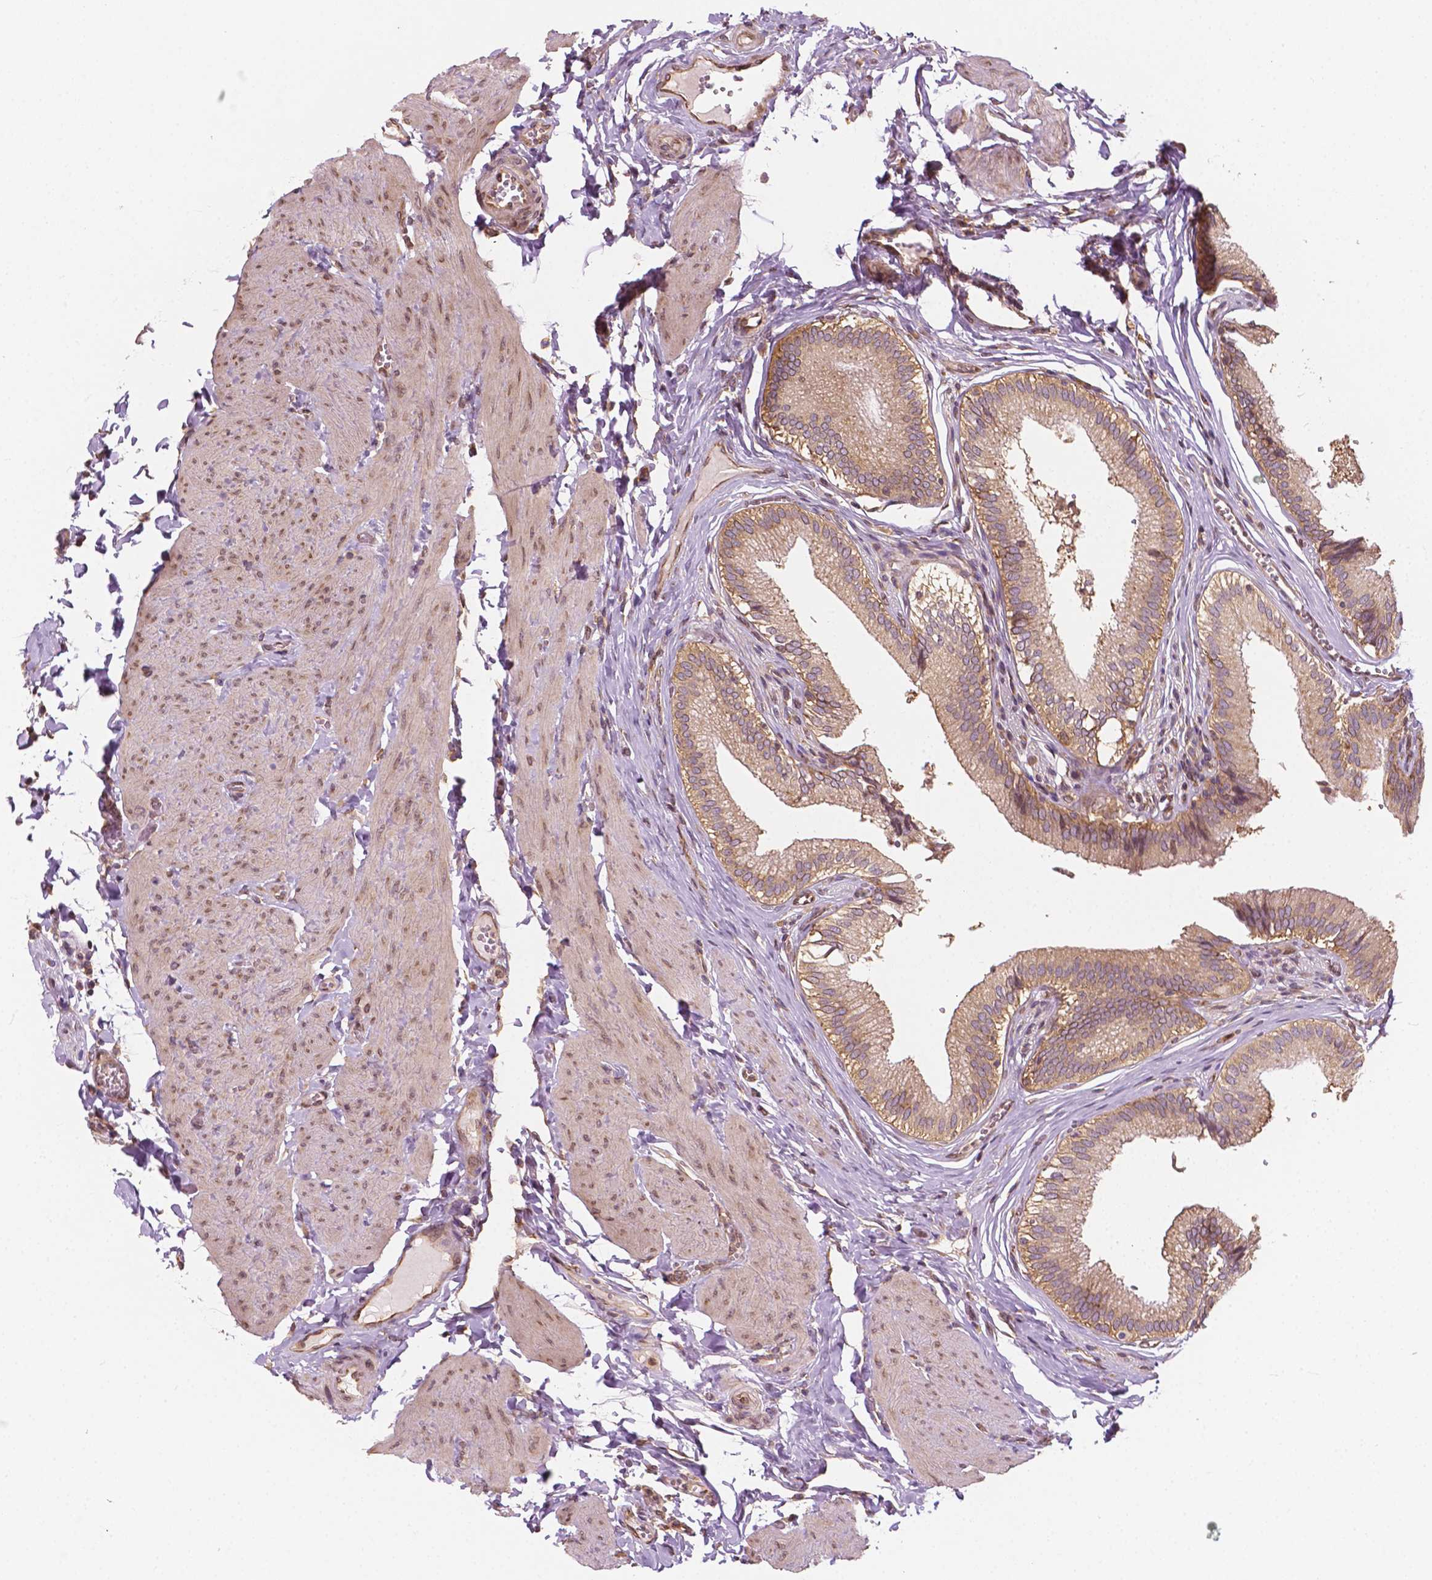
{"staining": {"intensity": "moderate", "quantity": ">75%", "location": "cytoplasmic/membranous"}, "tissue": "gallbladder", "cell_type": "Glandular cells", "image_type": "normal", "snomed": [{"axis": "morphology", "description": "Normal tissue, NOS"}, {"axis": "topography", "description": "Gallbladder"}, {"axis": "topography", "description": "Peripheral nerve tissue"}], "caption": "Immunohistochemistry (IHC) photomicrograph of normal gallbladder: gallbladder stained using immunohistochemistry displays medium levels of moderate protein expression localized specifically in the cytoplasmic/membranous of glandular cells, appearing as a cytoplasmic/membranous brown color.", "gene": "G3BP1", "patient": {"sex": "male", "age": 17}}